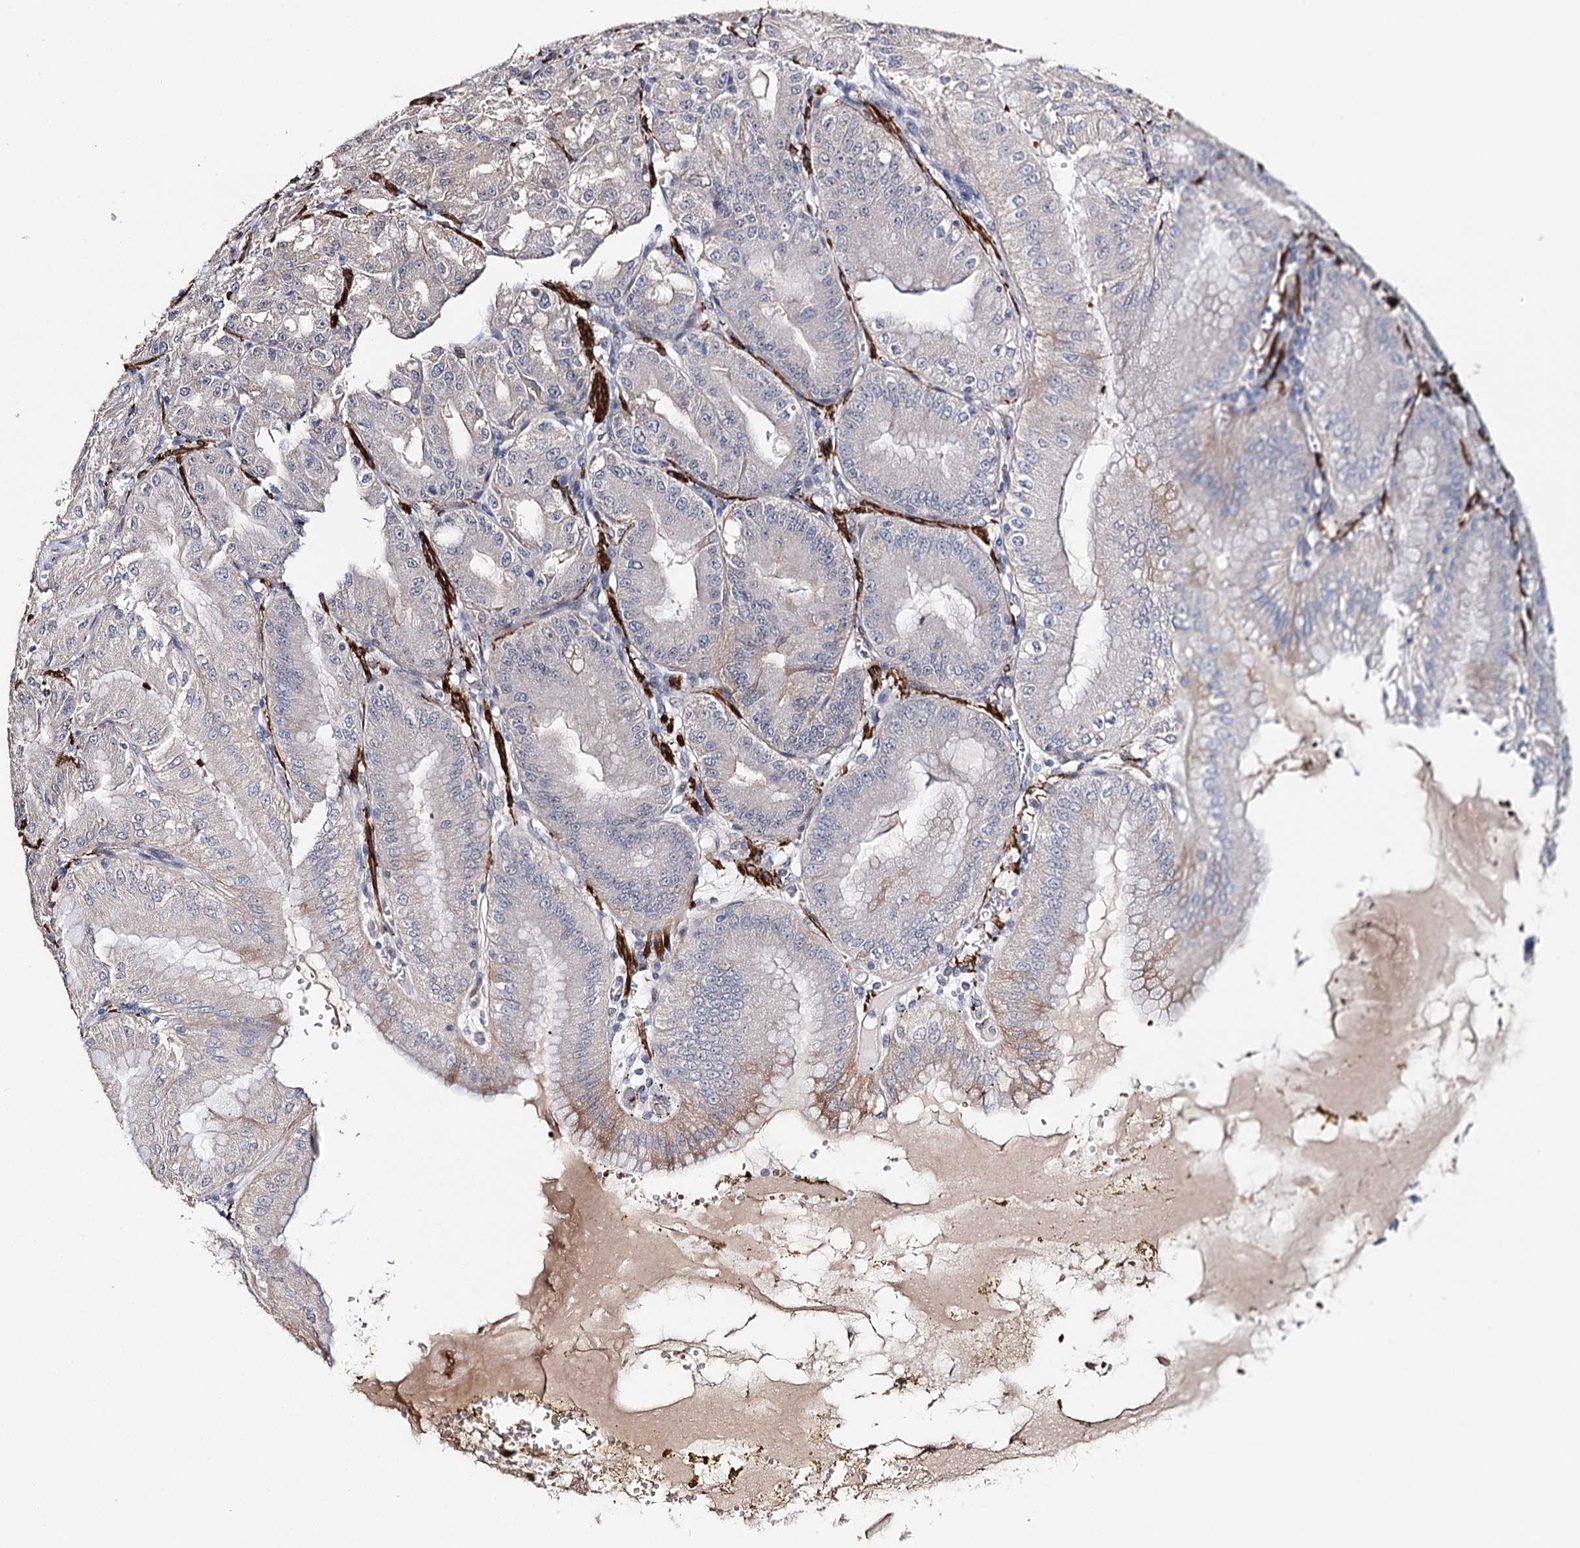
{"staining": {"intensity": "weak", "quantity": "25%-75%", "location": "cytoplasmic/membranous"}, "tissue": "stomach", "cell_type": "Glandular cells", "image_type": "normal", "snomed": [{"axis": "morphology", "description": "Normal tissue, NOS"}, {"axis": "topography", "description": "Stomach, upper"}, {"axis": "topography", "description": "Stomach, lower"}], "caption": "A photomicrograph of human stomach stained for a protein displays weak cytoplasmic/membranous brown staining in glandular cells.", "gene": "CFAP46", "patient": {"sex": "male", "age": 71}}